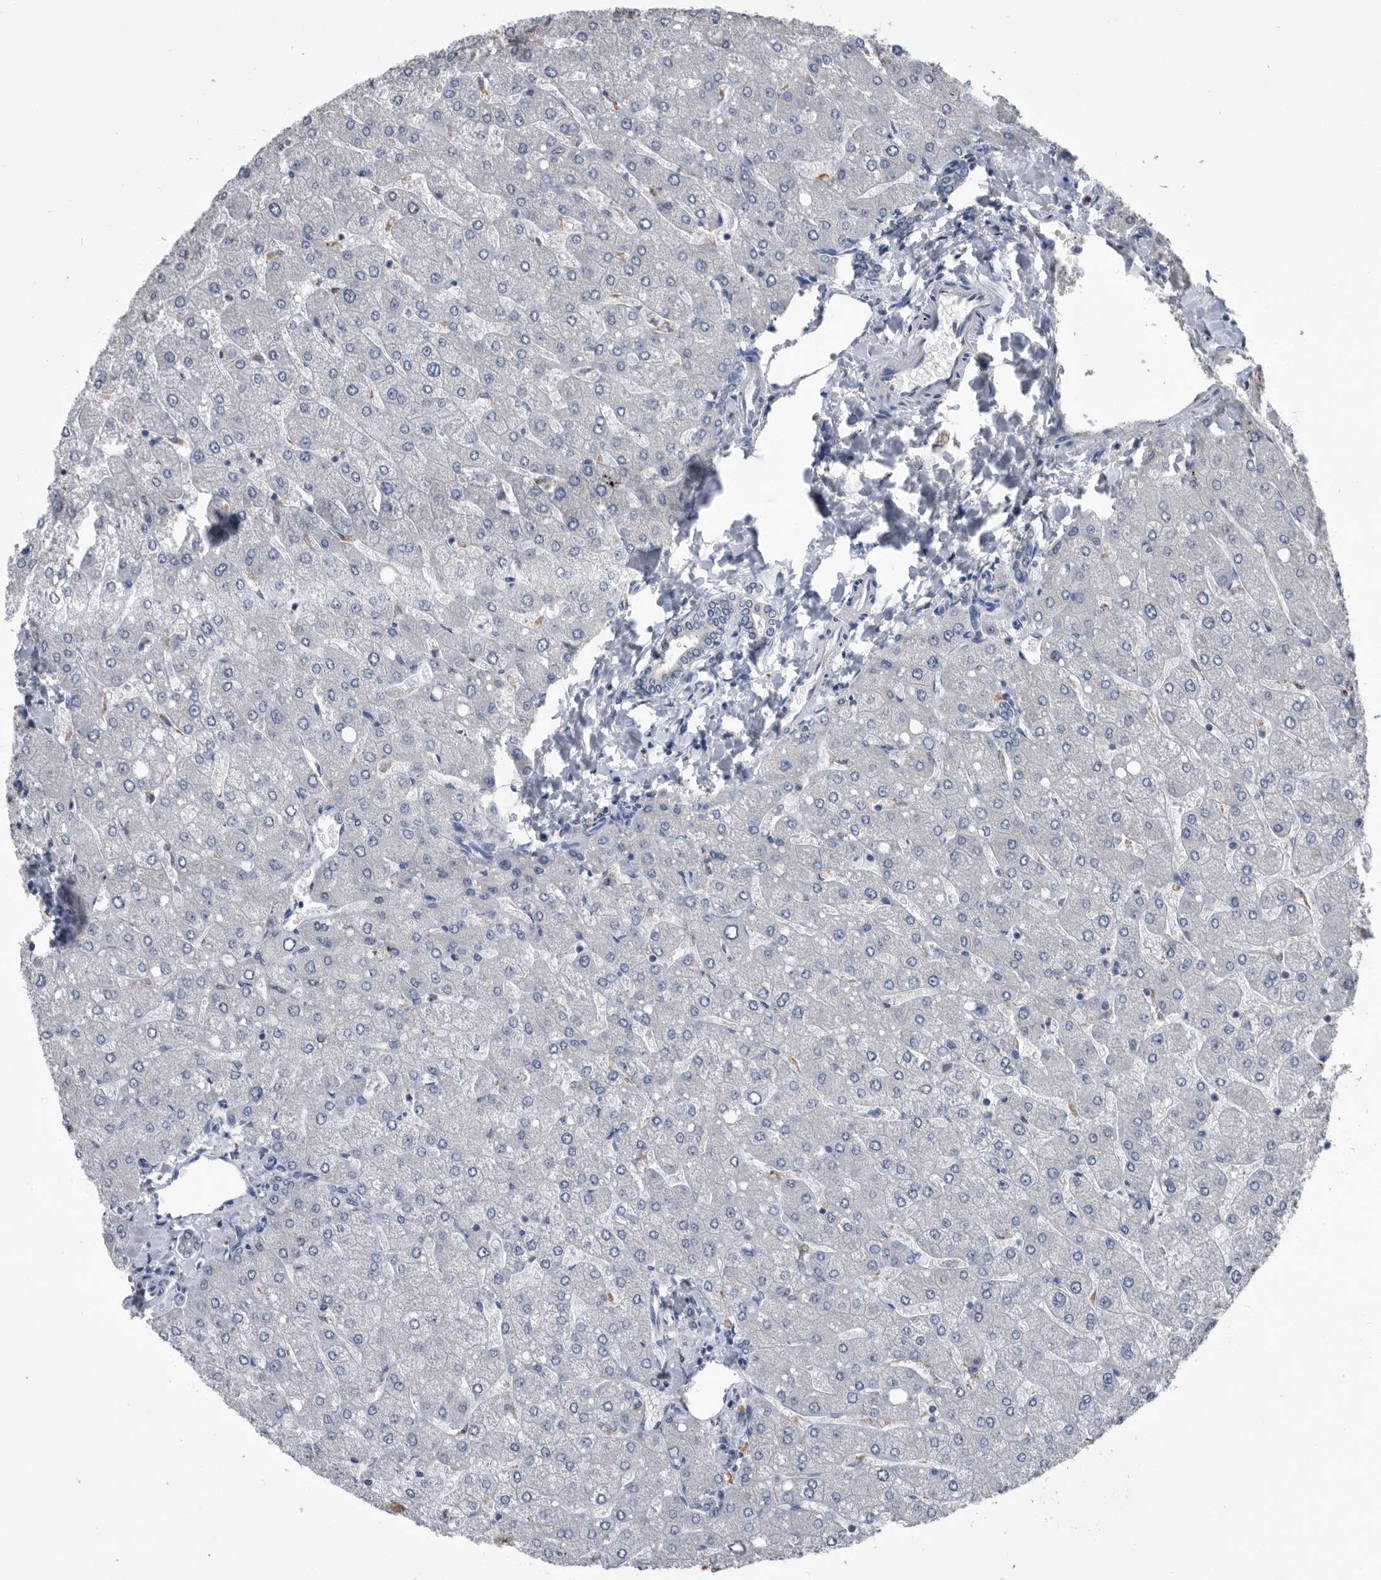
{"staining": {"intensity": "negative", "quantity": "none", "location": "none"}, "tissue": "liver", "cell_type": "Hepatocytes", "image_type": "normal", "snomed": [{"axis": "morphology", "description": "Normal tissue, NOS"}, {"axis": "topography", "description": "Liver"}], "caption": "Micrograph shows no protein expression in hepatocytes of benign liver.", "gene": "PDXK", "patient": {"sex": "male", "age": 55}}